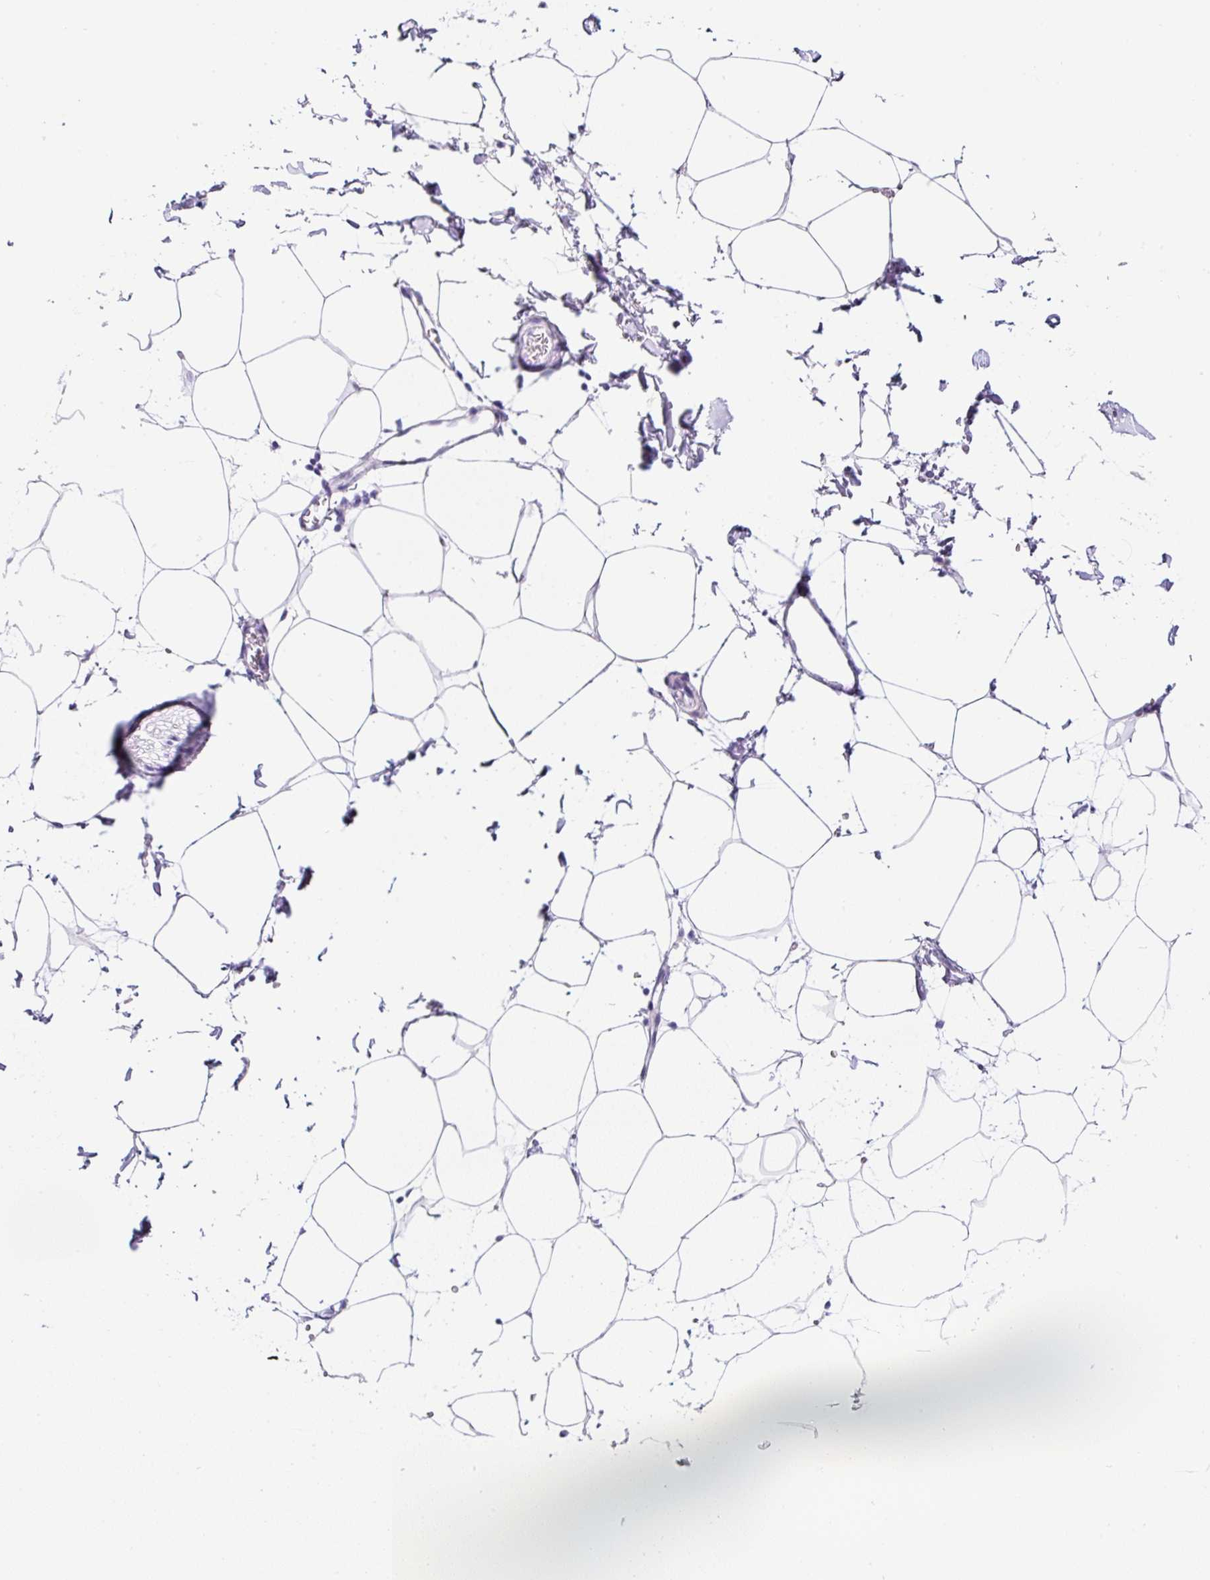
{"staining": {"intensity": "negative", "quantity": "none", "location": "none"}, "tissue": "adipose tissue", "cell_type": "Adipocytes", "image_type": "normal", "snomed": [{"axis": "morphology", "description": "Normal tissue, NOS"}, {"axis": "topography", "description": "Adipose tissue"}, {"axis": "topography", "description": "Vascular tissue"}, {"axis": "topography", "description": "Rectum"}, {"axis": "topography", "description": "Peripheral nerve tissue"}], "caption": "IHC of benign human adipose tissue reveals no positivity in adipocytes. (DAB (3,3'-diaminobenzidine) immunohistochemistry (IHC), high magnification).", "gene": "TMEM200B", "patient": {"sex": "female", "age": 69}}